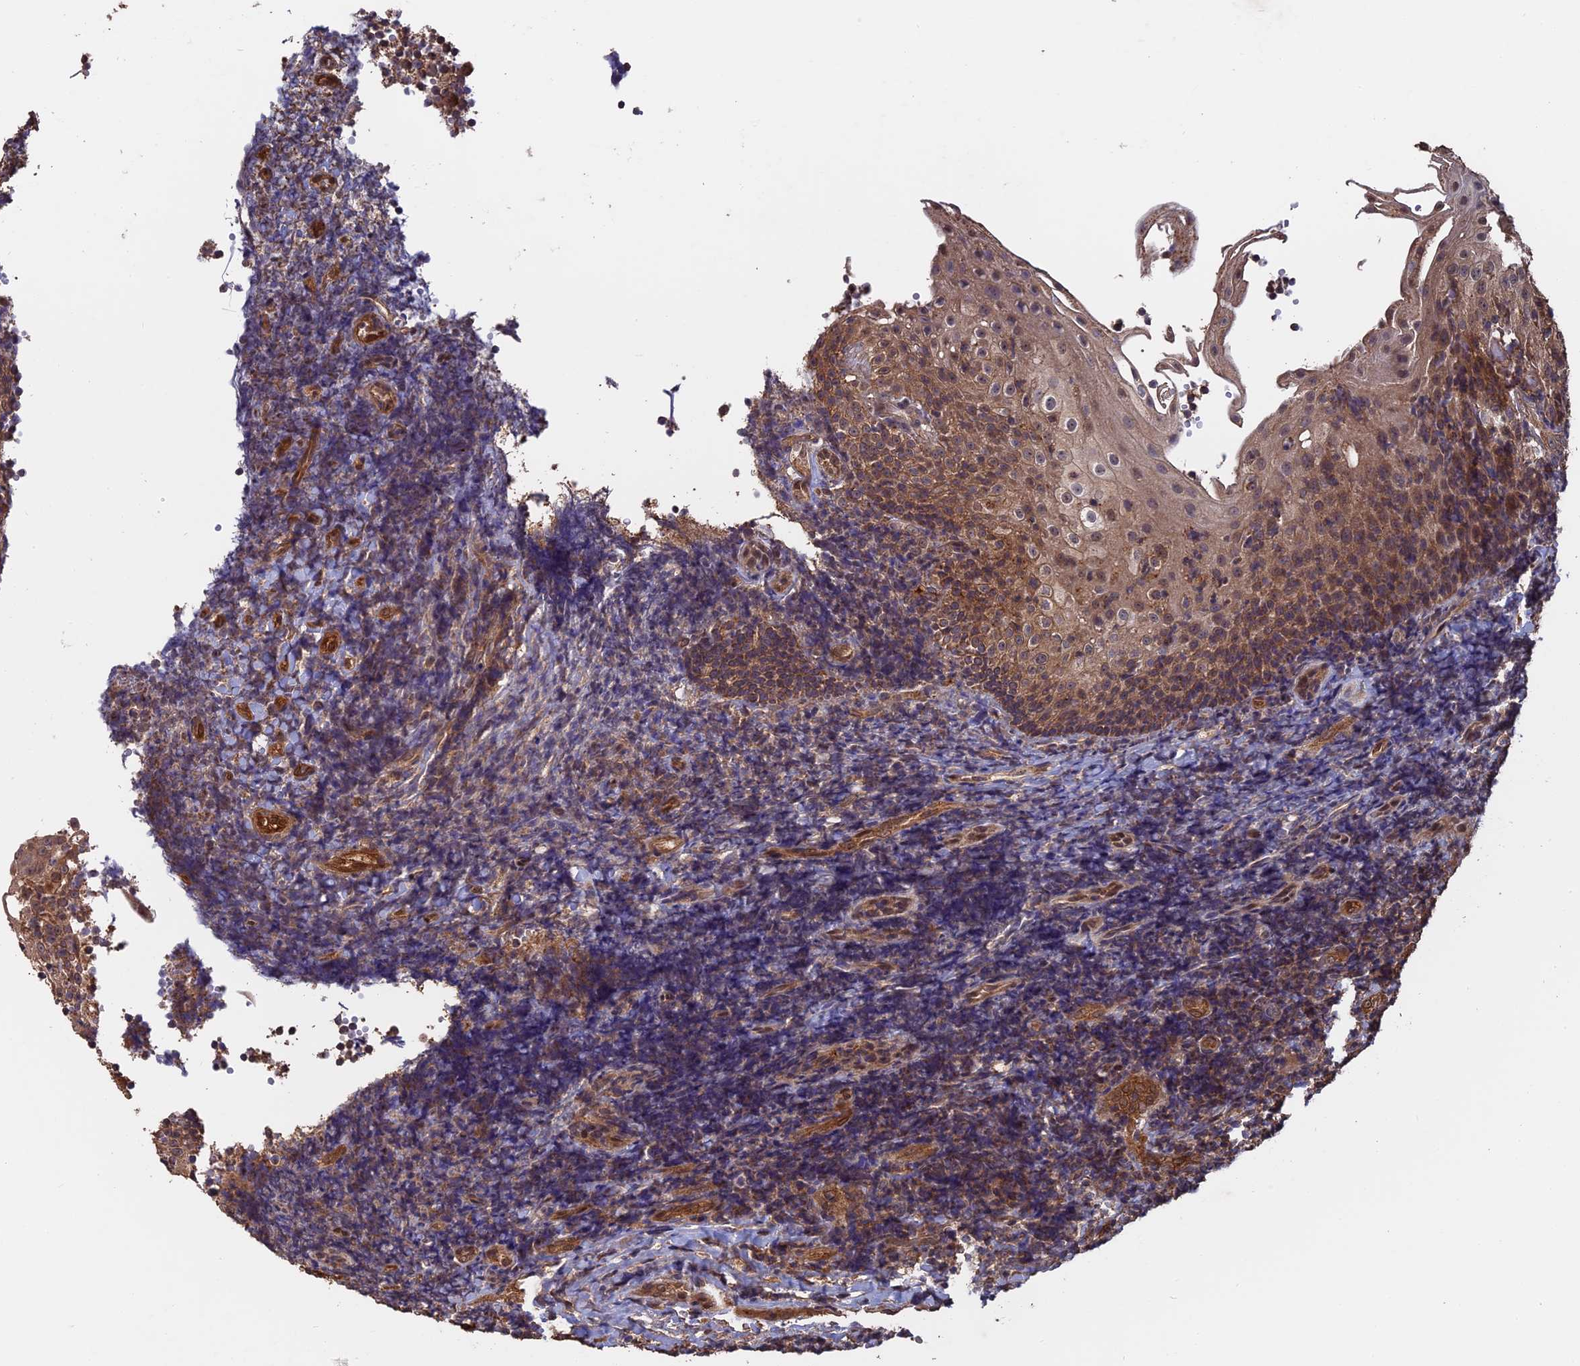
{"staining": {"intensity": "moderate", "quantity": "<25%", "location": "cytoplasmic/membranous"}, "tissue": "tonsil", "cell_type": "Germinal center cells", "image_type": "normal", "snomed": [{"axis": "morphology", "description": "Normal tissue, NOS"}, {"axis": "topography", "description": "Tonsil"}], "caption": "Protein staining of benign tonsil demonstrates moderate cytoplasmic/membranous staining in approximately <25% of germinal center cells. Using DAB (brown) and hematoxylin (blue) stains, captured at high magnification using brightfield microscopy.", "gene": "SAC3D1", "patient": {"sex": "female", "age": 40}}